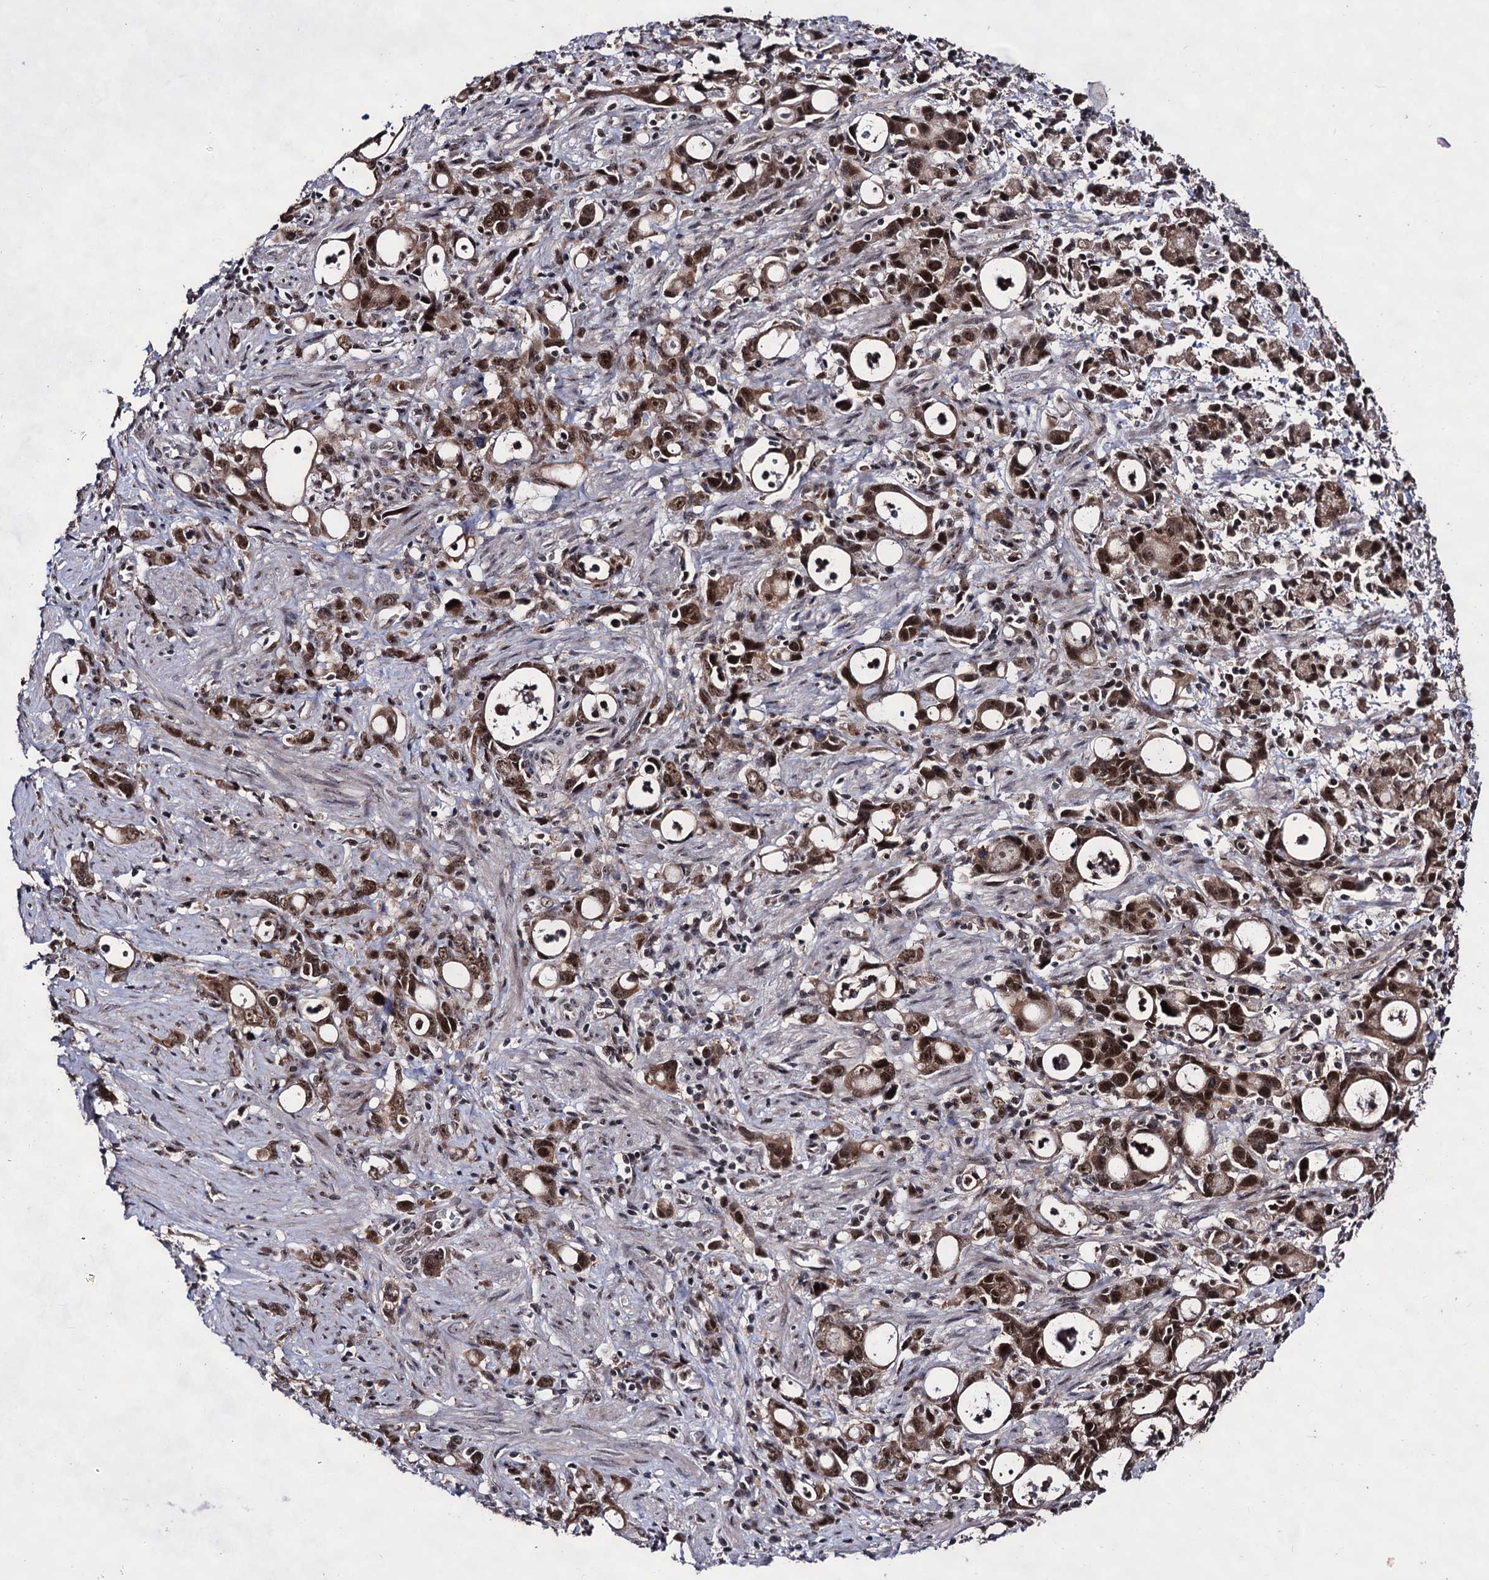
{"staining": {"intensity": "strong", "quantity": ">75%", "location": "cytoplasmic/membranous,nuclear"}, "tissue": "stomach cancer", "cell_type": "Tumor cells", "image_type": "cancer", "snomed": [{"axis": "morphology", "description": "Adenocarcinoma, NOS"}, {"axis": "topography", "description": "Stomach, lower"}], "caption": "The histopathology image demonstrates staining of stomach cancer, revealing strong cytoplasmic/membranous and nuclear protein staining (brown color) within tumor cells.", "gene": "EXOSC10", "patient": {"sex": "female", "age": 43}}